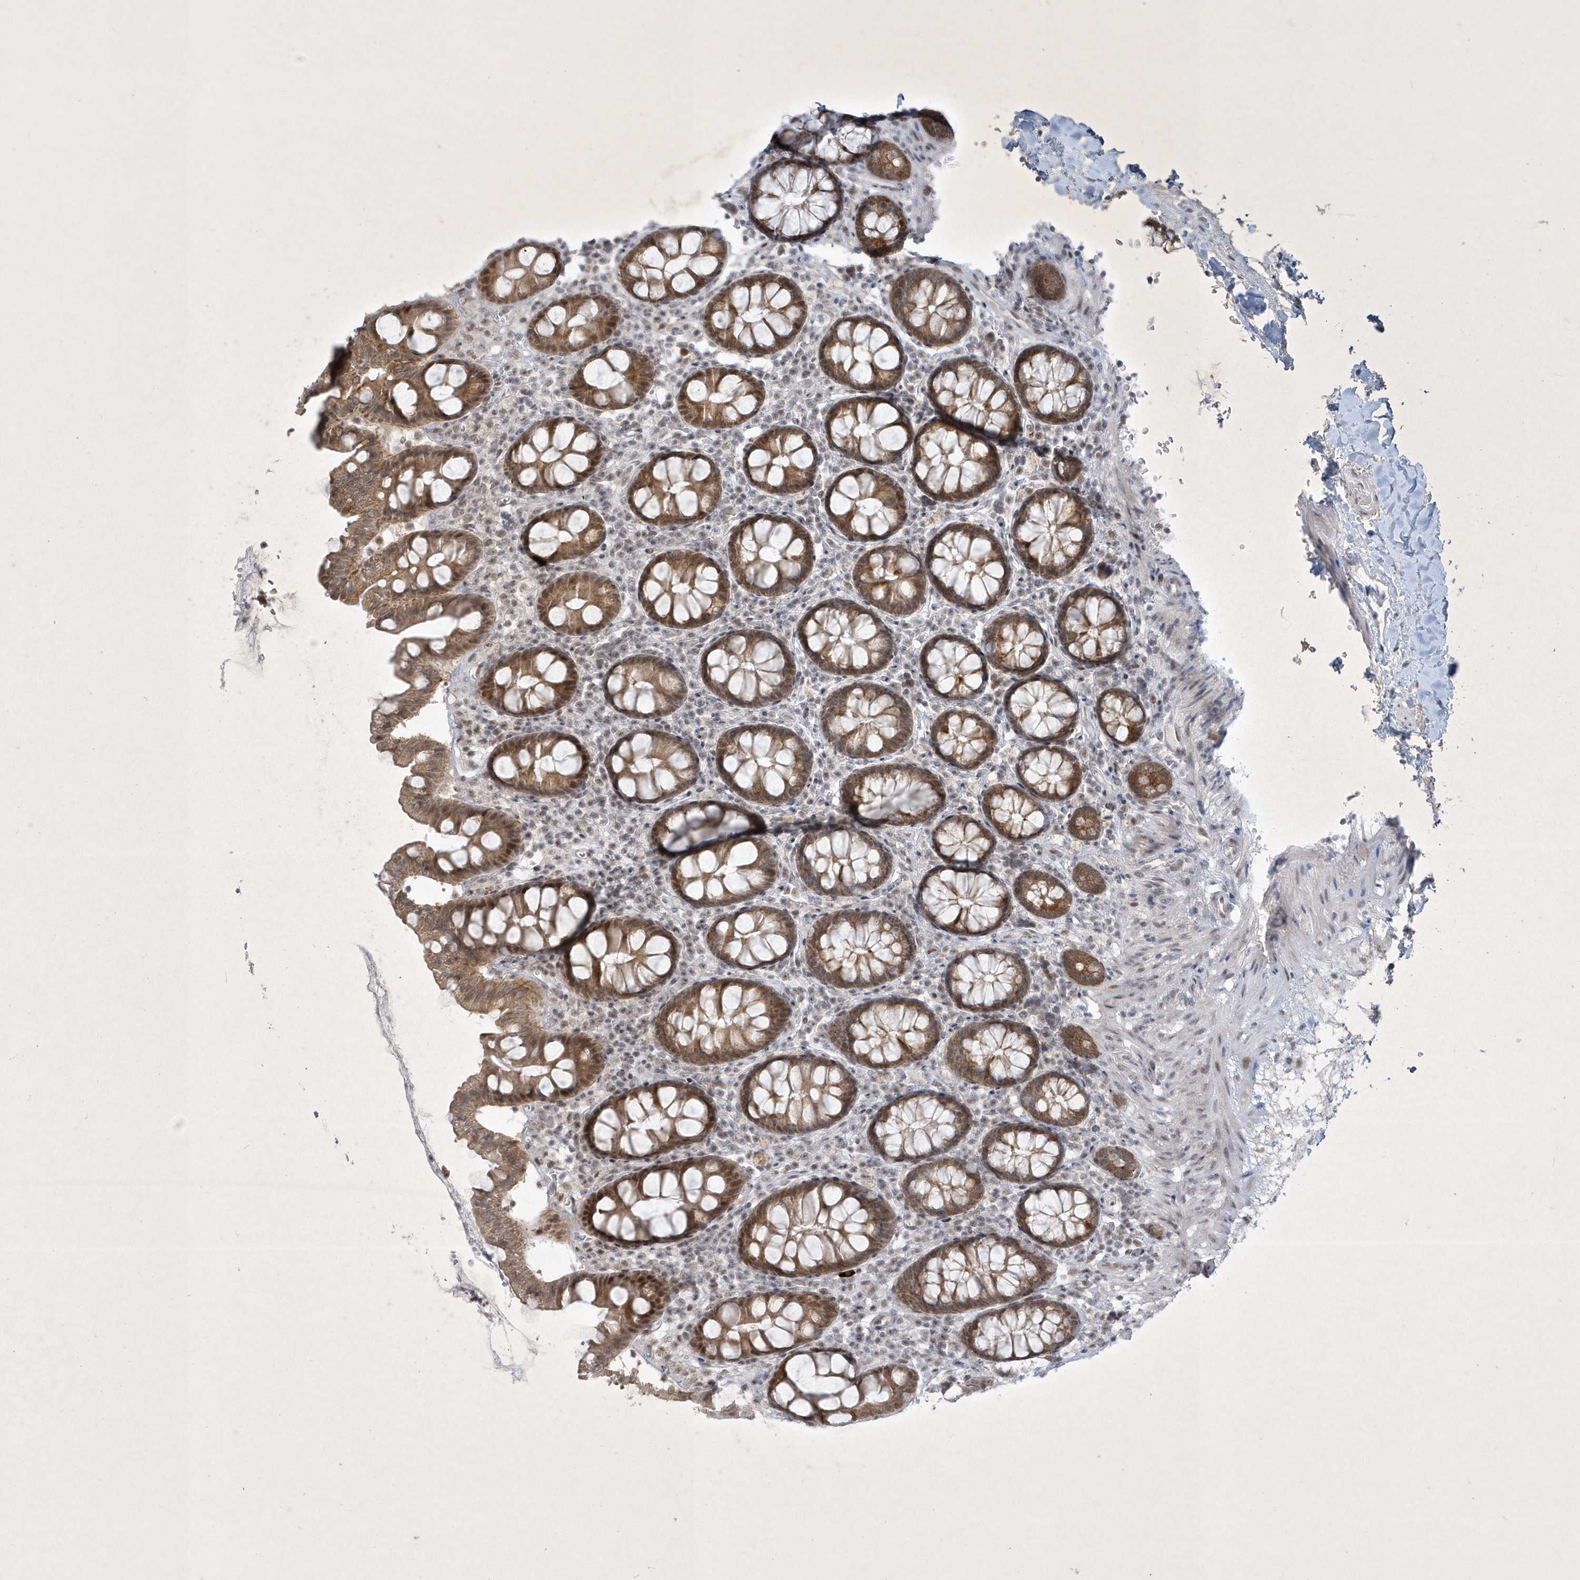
{"staining": {"intensity": "weak", "quantity": ">75%", "location": "cytoplasmic/membranous,nuclear"}, "tissue": "colon", "cell_type": "Endothelial cells", "image_type": "normal", "snomed": [{"axis": "morphology", "description": "Normal tissue, NOS"}, {"axis": "topography", "description": "Colon"}], "caption": "The image demonstrates staining of unremarkable colon, revealing weak cytoplasmic/membranous,nuclear protein staining (brown color) within endothelial cells.", "gene": "ZBTB9", "patient": {"sex": "female", "age": 79}}